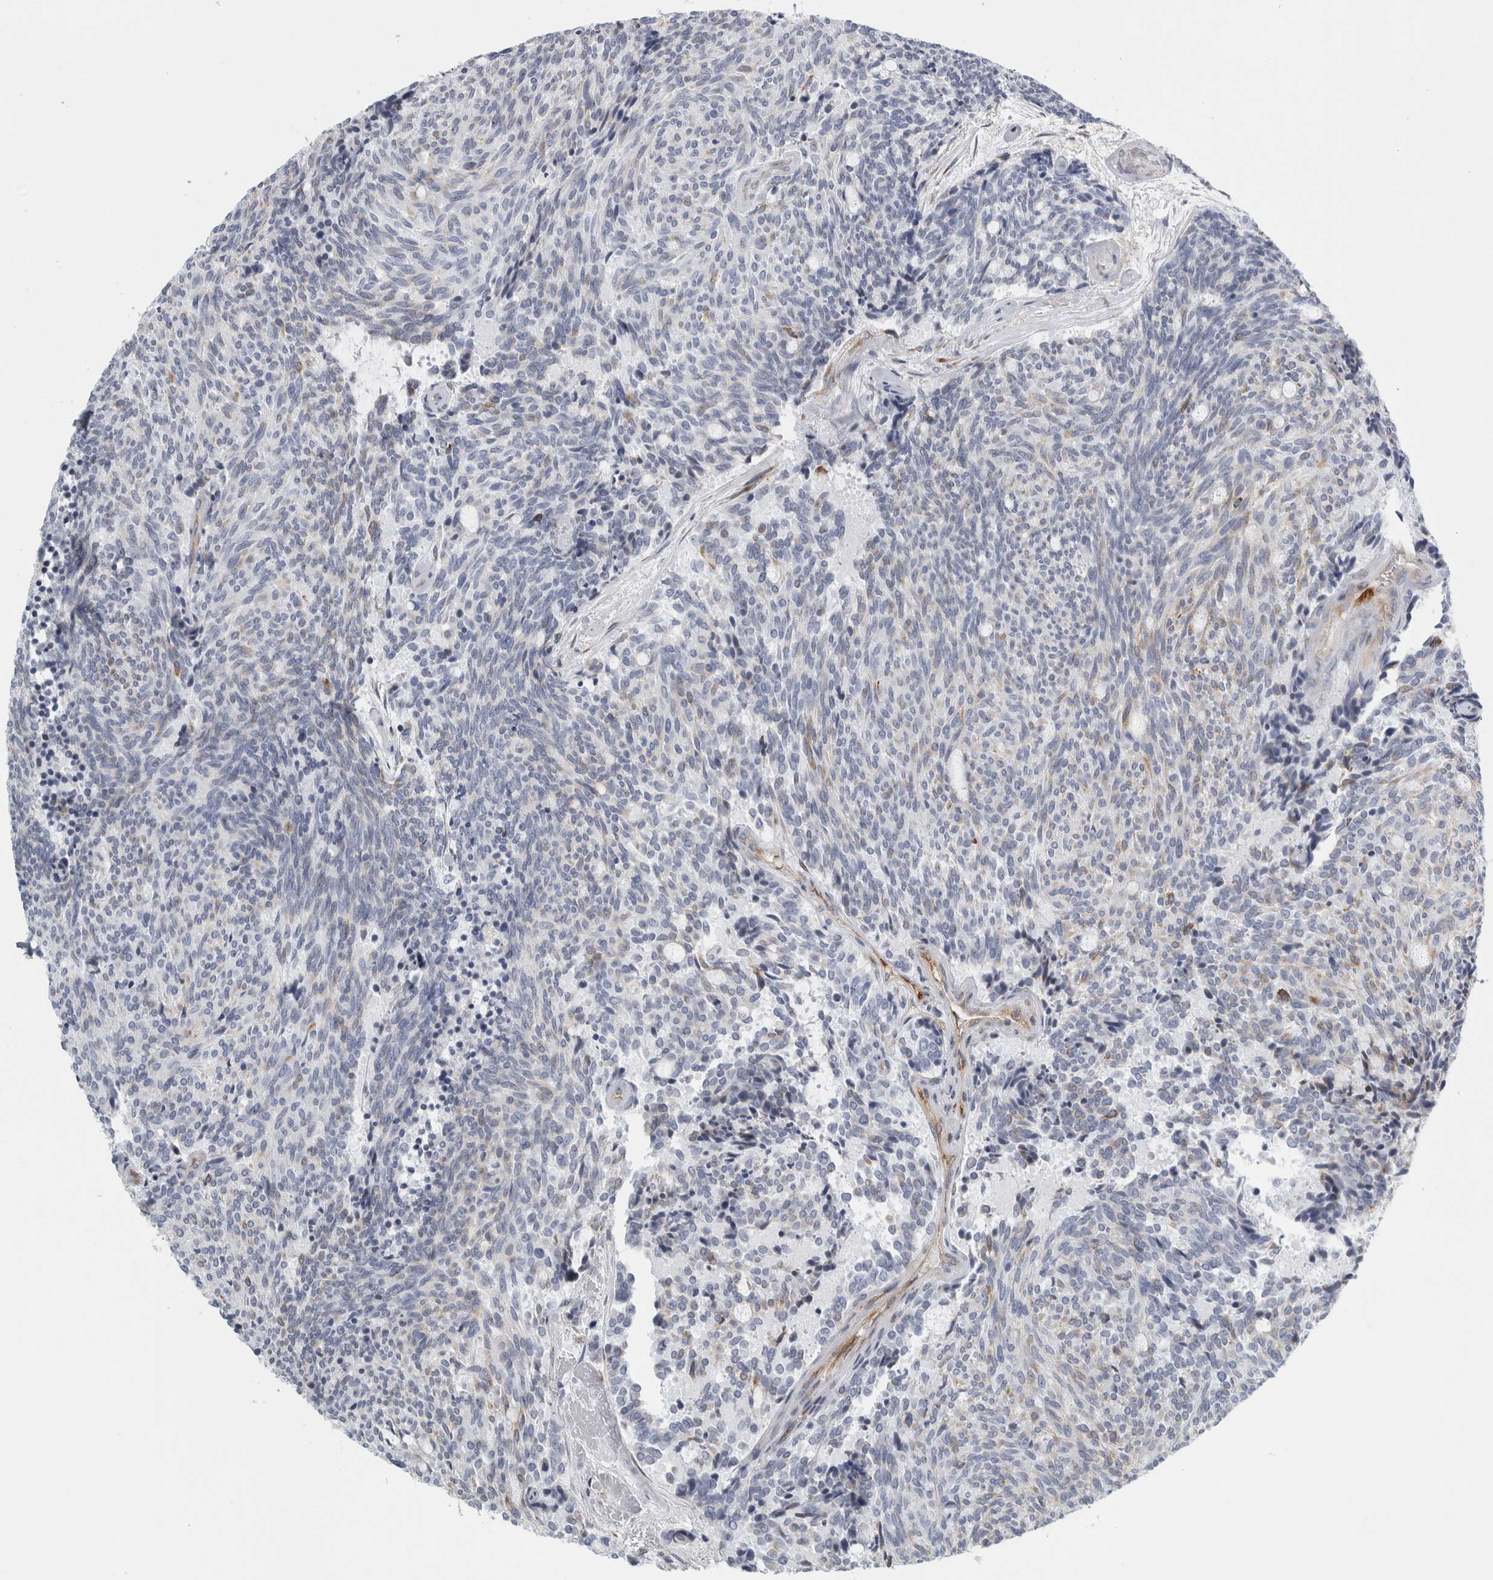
{"staining": {"intensity": "negative", "quantity": "none", "location": "none"}, "tissue": "carcinoid", "cell_type": "Tumor cells", "image_type": "cancer", "snomed": [{"axis": "morphology", "description": "Carcinoid, malignant, NOS"}, {"axis": "topography", "description": "Pancreas"}], "caption": "IHC of human carcinoid (malignant) reveals no staining in tumor cells. Nuclei are stained in blue.", "gene": "B3GNT3", "patient": {"sex": "female", "age": 54}}